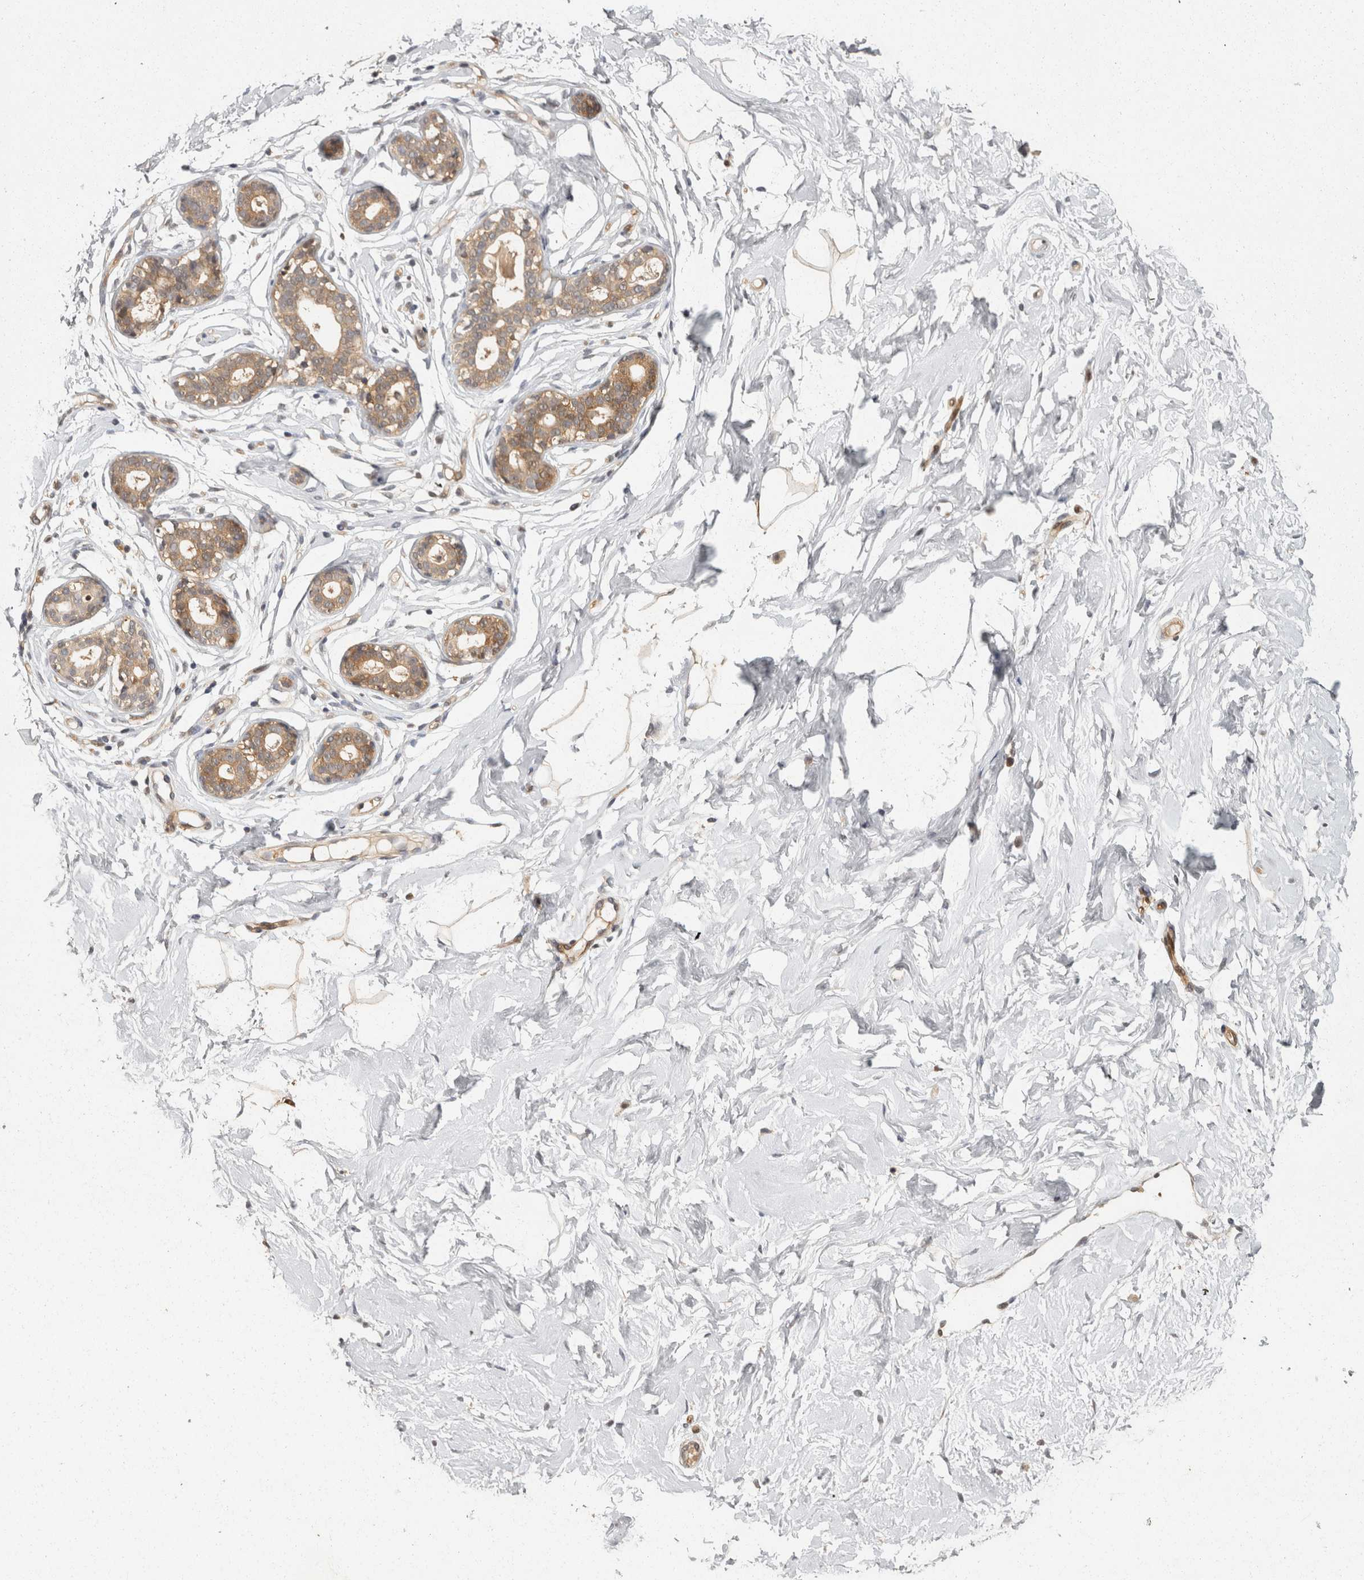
{"staining": {"intensity": "negative", "quantity": "none", "location": "none"}, "tissue": "breast", "cell_type": "Adipocytes", "image_type": "normal", "snomed": [{"axis": "morphology", "description": "Normal tissue, NOS"}, {"axis": "morphology", "description": "Adenoma, NOS"}, {"axis": "topography", "description": "Breast"}], "caption": "Immunohistochemical staining of benign breast demonstrates no significant expression in adipocytes. (DAB (3,3'-diaminobenzidine) immunohistochemistry, high magnification).", "gene": "ACAT2", "patient": {"sex": "female", "age": 23}}